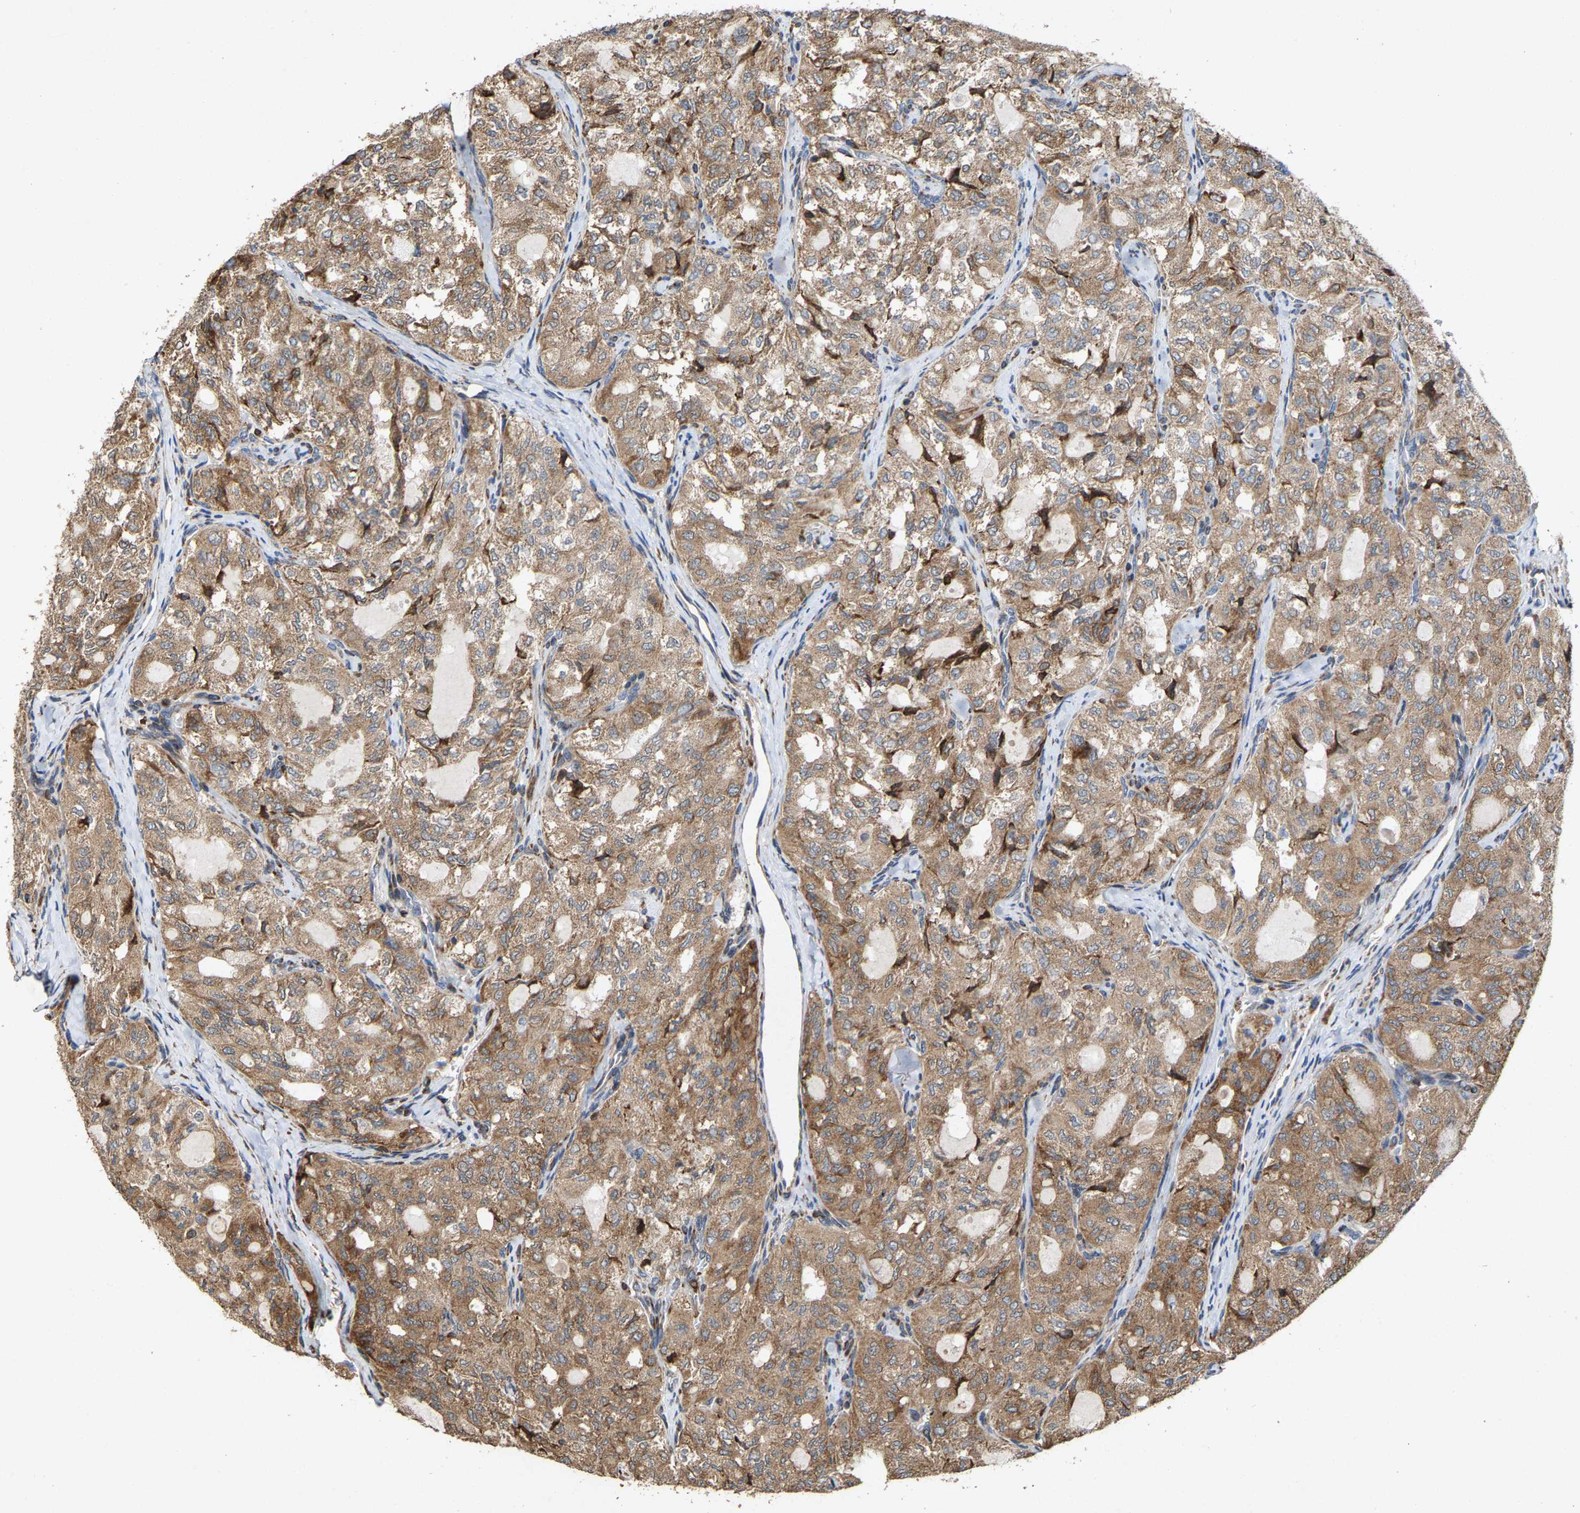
{"staining": {"intensity": "moderate", "quantity": ">75%", "location": "cytoplasmic/membranous"}, "tissue": "thyroid cancer", "cell_type": "Tumor cells", "image_type": "cancer", "snomed": [{"axis": "morphology", "description": "Follicular adenoma carcinoma, NOS"}, {"axis": "topography", "description": "Thyroid gland"}], "caption": "High-power microscopy captured an IHC histopathology image of thyroid cancer, revealing moderate cytoplasmic/membranous positivity in about >75% of tumor cells.", "gene": "FGD3", "patient": {"sex": "male", "age": 75}}